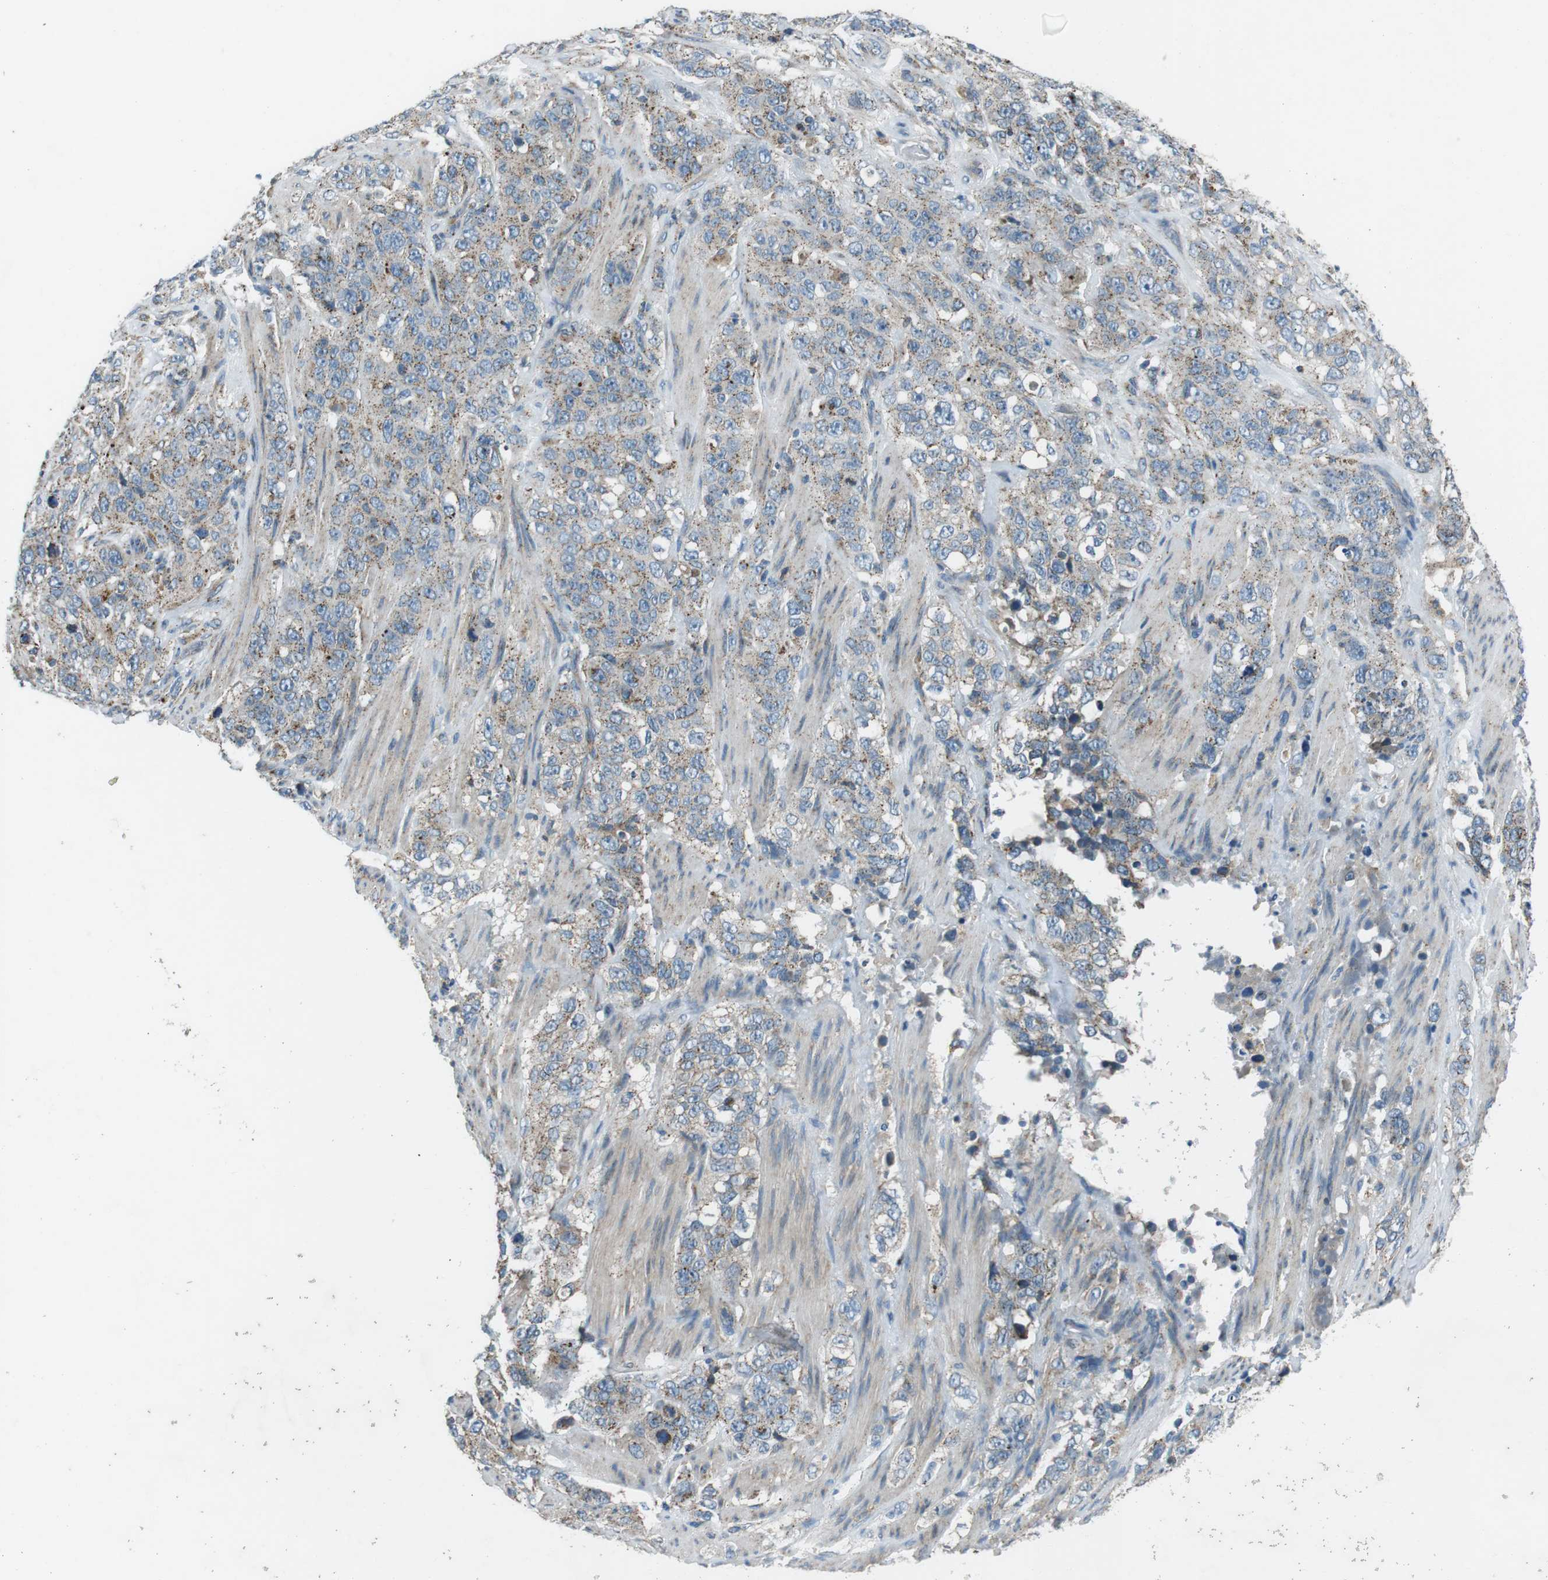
{"staining": {"intensity": "weak", "quantity": ">75%", "location": "cytoplasmic/membranous"}, "tissue": "stomach cancer", "cell_type": "Tumor cells", "image_type": "cancer", "snomed": [{"axis": "morphology", "description": "Adenocarcinoma, NOS"}, {"axis": "topography", "description": "Stomach"}], "caption": "Tumor cells reveal low levels of weak cytoplasmic/membranous expression in approximately >75% of cells in human stomach adenocarcinoma. (DAB (3,3'-diaminobenzidine) IHC, brown staining for protein, blue staining for nuclei).", "gene": "FAM3B", "patient": {"sex": "male", "age": 48}}